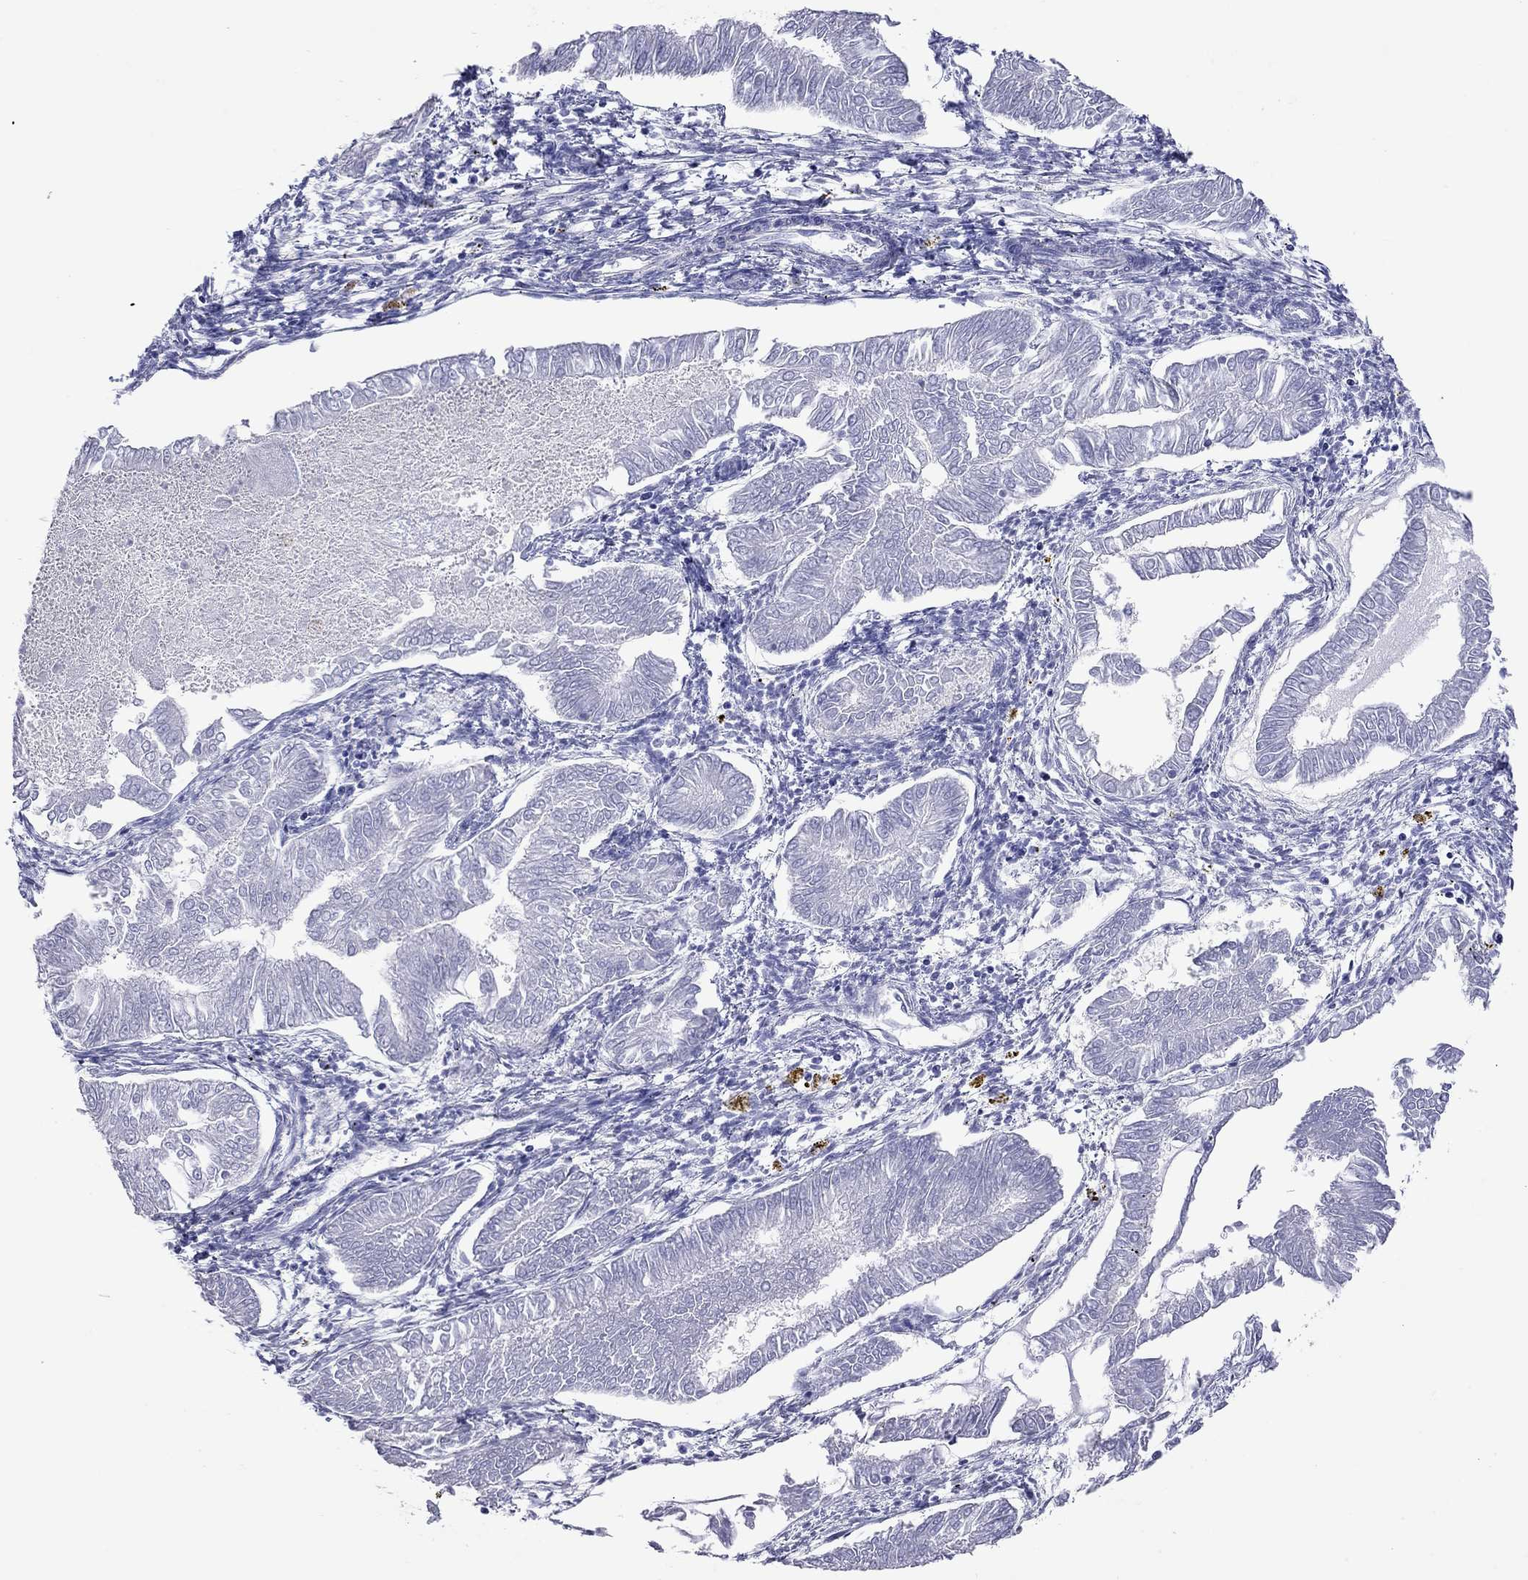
{"staining": {"intensity": "negative", "quantity": "none", "location": "none"}, "tissue": "endometrial cancer", "cell_type": "Tumor cells", "image_type": "cancer", "snomed": [{"axis": "morphology", "description": "Adenocarcinoma, NOS"}, {"axis": "topography", "description": "Endometrium"}], "caption": "Tumor cells show no significant expression in endometrial cancer. Brightfield microscopy of immunohistochemistry stained with DAB (brown) and hematoxylin (blue), captured at high magnification.", "gene": "KIAA2012", "patient": {"sex": "female", "age": 53}}